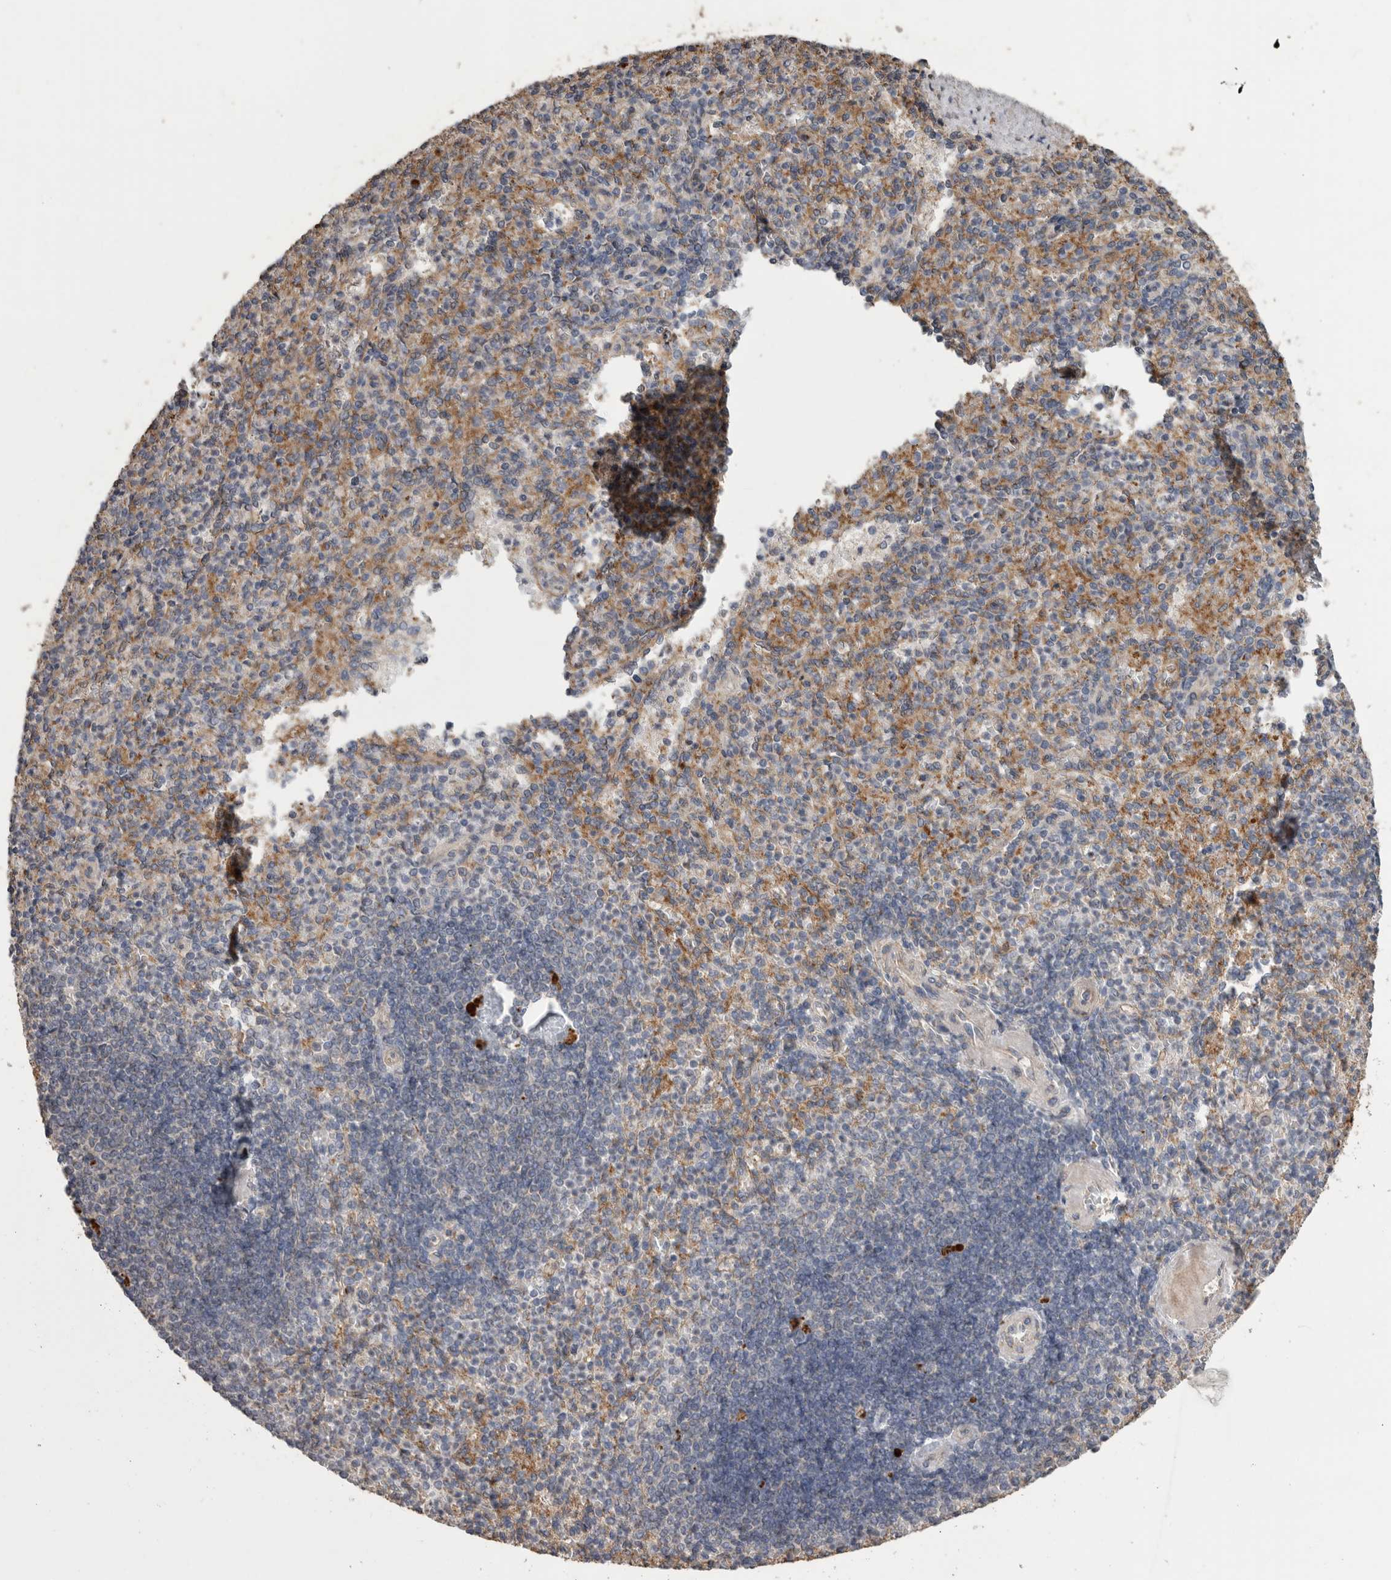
{"staining": {"intensity": "moderate", "quantity": "<25%", "location": "cytoplasmic/membranous"}, "tissue": "spleen", "cell_type": "Cells in red pulp", "image_type": "normal", "snomed": [{"axis": "morphology", "description": "Normal tissue, NOS"}, {"axis": "topography", "description": "Spleen"}], "caption": "Cells in red pulp show moderate cytoplasmic/membranous staining in about <25% of cells in benign spleen.", "gene": "PODXL2", "patient": {"sex": "female", "age": 74}}